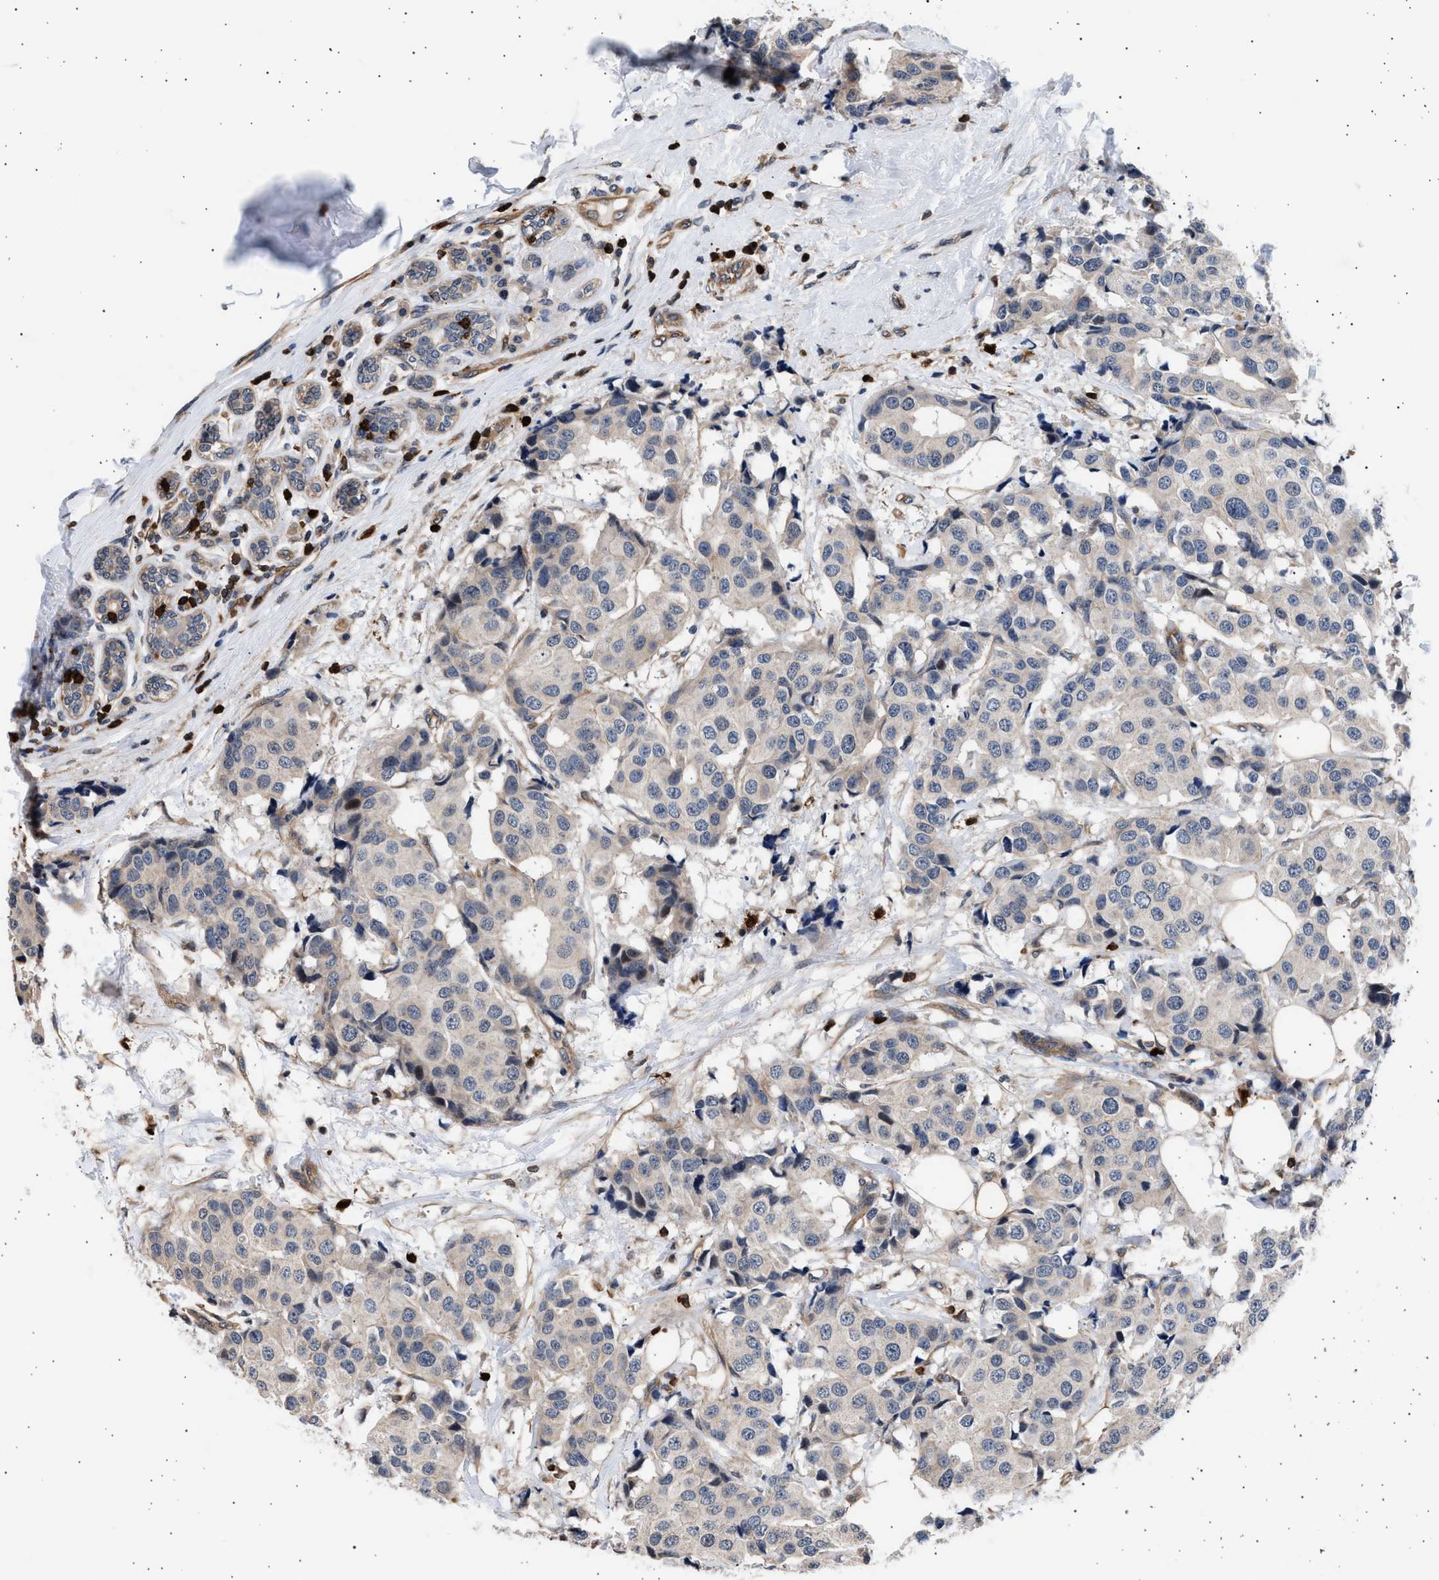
{"staining": {"intensity": "negative", "quantity": "none", "location": "none"}, "tissue": "breast cancer", "cell_type": "Tumor cells", "image_type": "cancer", "snomed": [{"axis": "morphology", "description": "Normal tissue, NOS"}, {"axis": "morphology", "description": "Duct carcinoma"}, {"axis": "topography", "description": "Breast"}], "caption": "An immunohistochemistry (IHC) micrograph of breast cancer is shown. There is no staining in tumor cells of breast cancer.", "gene": "GRAP2", "patient": {"sex": "female", "age": 39}}